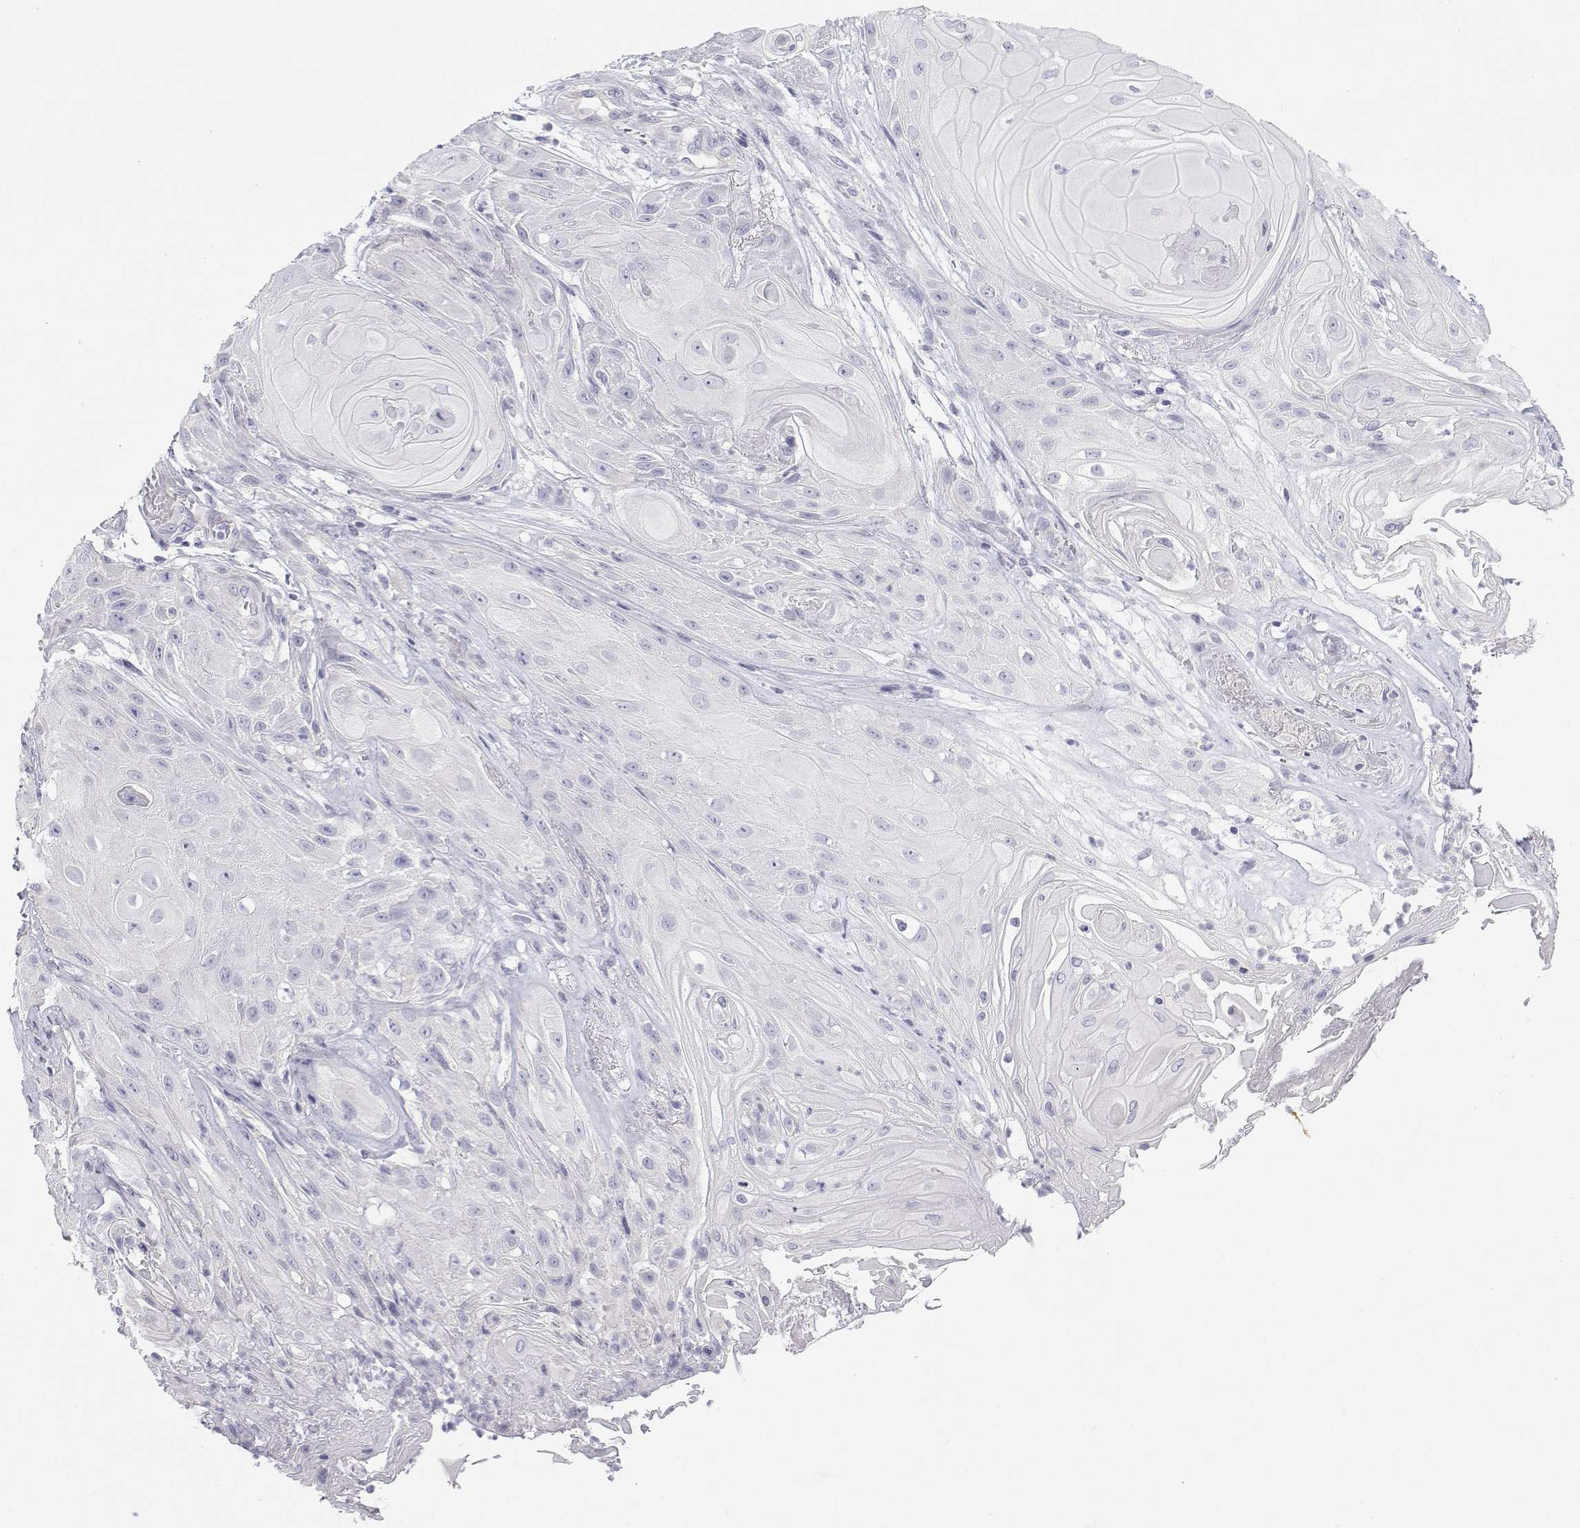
{"staining": {"intensity": "negative", "quantity": "none", "location": "none"}, "tissue": "skin cancer", "cell_type": "Tumor cells", "image_type": "cancer", "snomed": [{"axis": "morphology", "description": "Squamous cell carcinoma, NOS"}, {"axis": "topography", "description": "Skin"}], "caption": "Immunohistochemistry (IHC) histopathology image of neoplastic tissue: human skin cancer (squamous cell carcinoma) stained with DAB exhibits no significant protein positivity in tumor cells. (Brightfield microscopy of DAB IHC at high magnification).", "gene": "ANKRD65", "patient": {"sex": "male", "age": 62}}